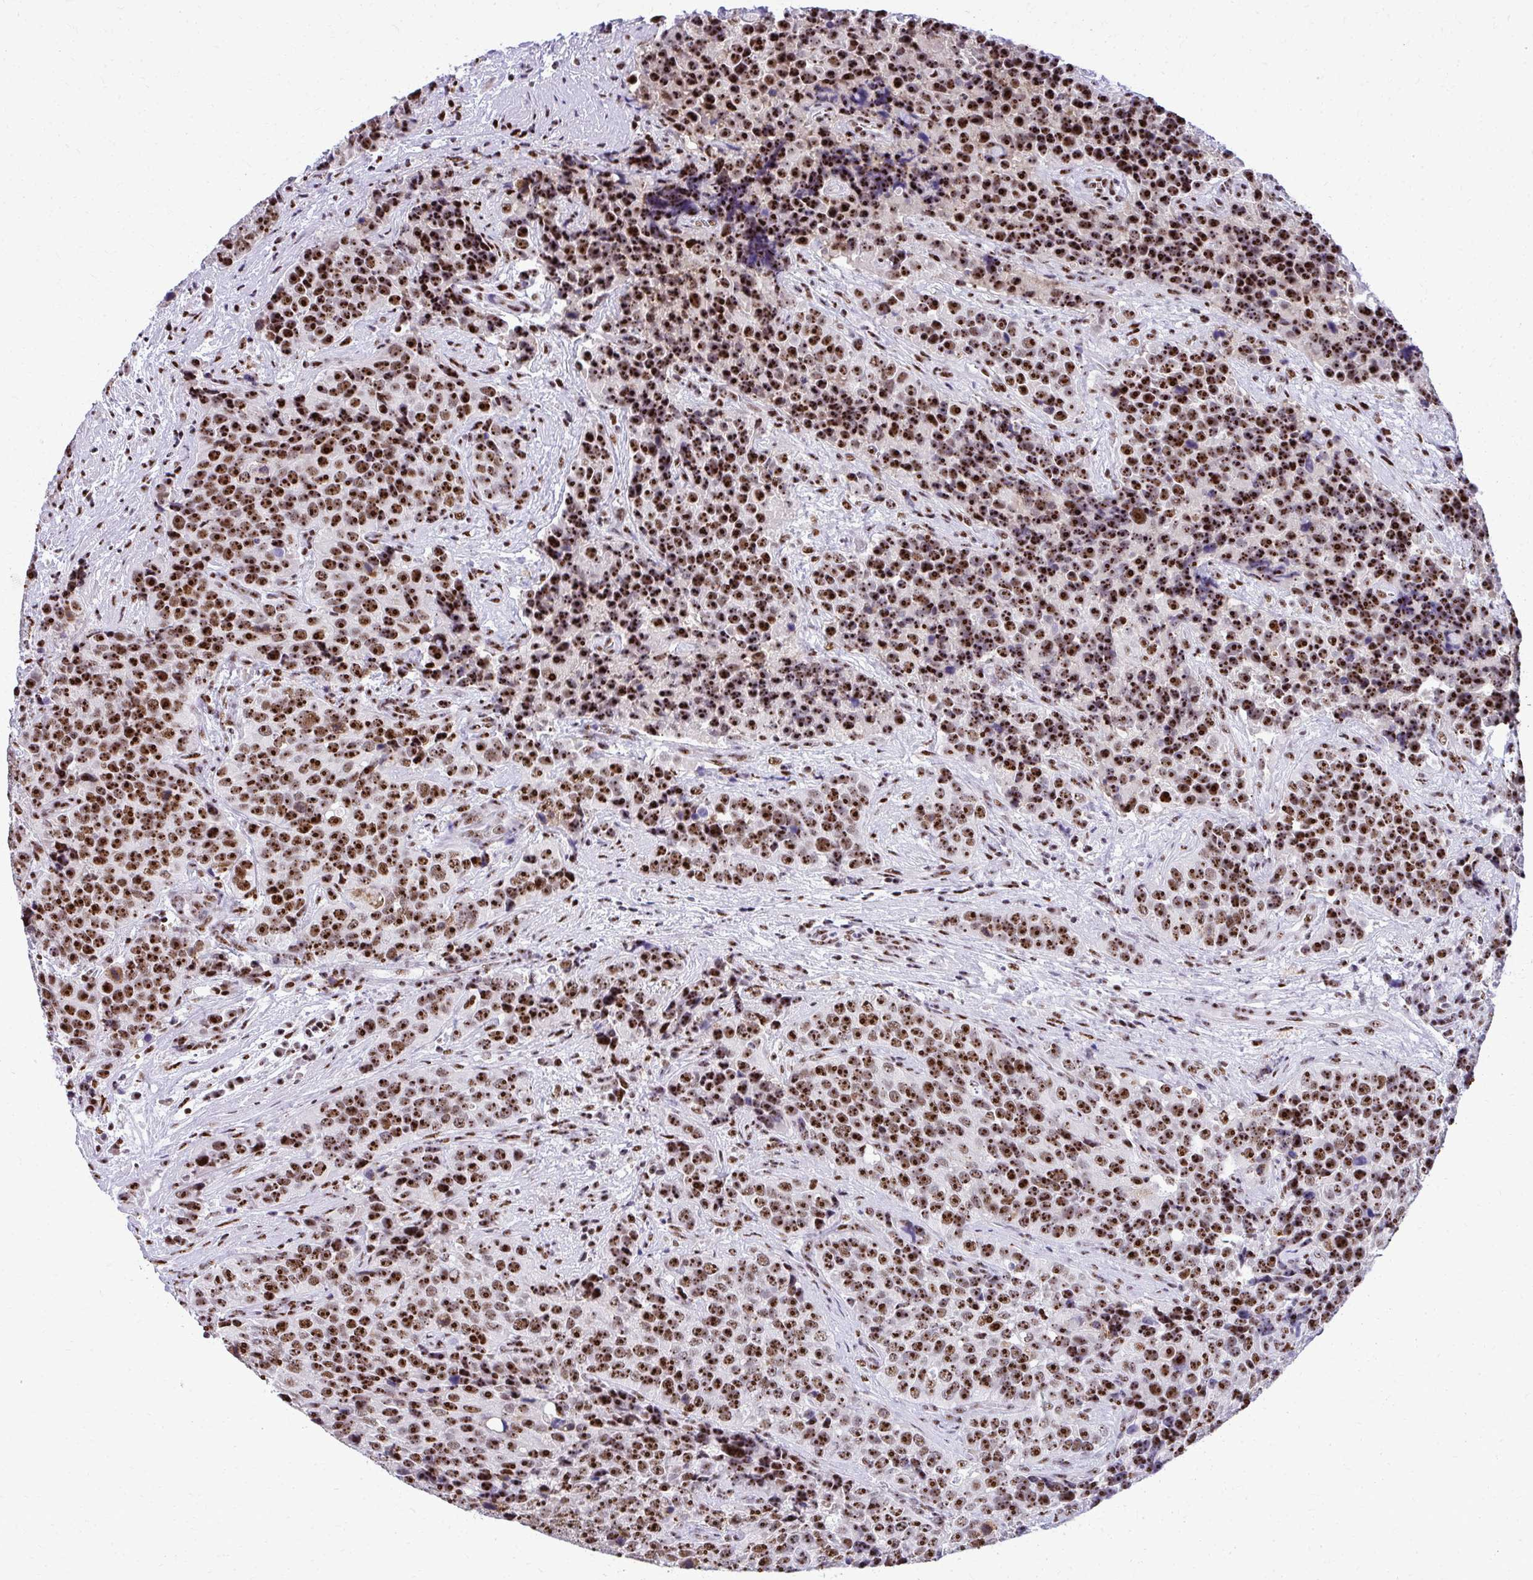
{"staining": {"intensity": "strong", "quantity": ">75%", "location": "nuclear"}, "tissue": "urothelial cancer", "cell_type": "Tumor cells", "image_type": "cancer", "snomed": [{"axis": "morphology", "description": "Urothelial carcinoma, NOS"}, {"axis": "topography", "description": "Urinary bladder"}], "caption": "Human transitional cell carcinoma stained for a protein (brown) exhibits strong nuclear positive expression in approximately >75% of tumor cells.", "gene": "PELP1", "patient": {"sex": "male", "age": 52}}